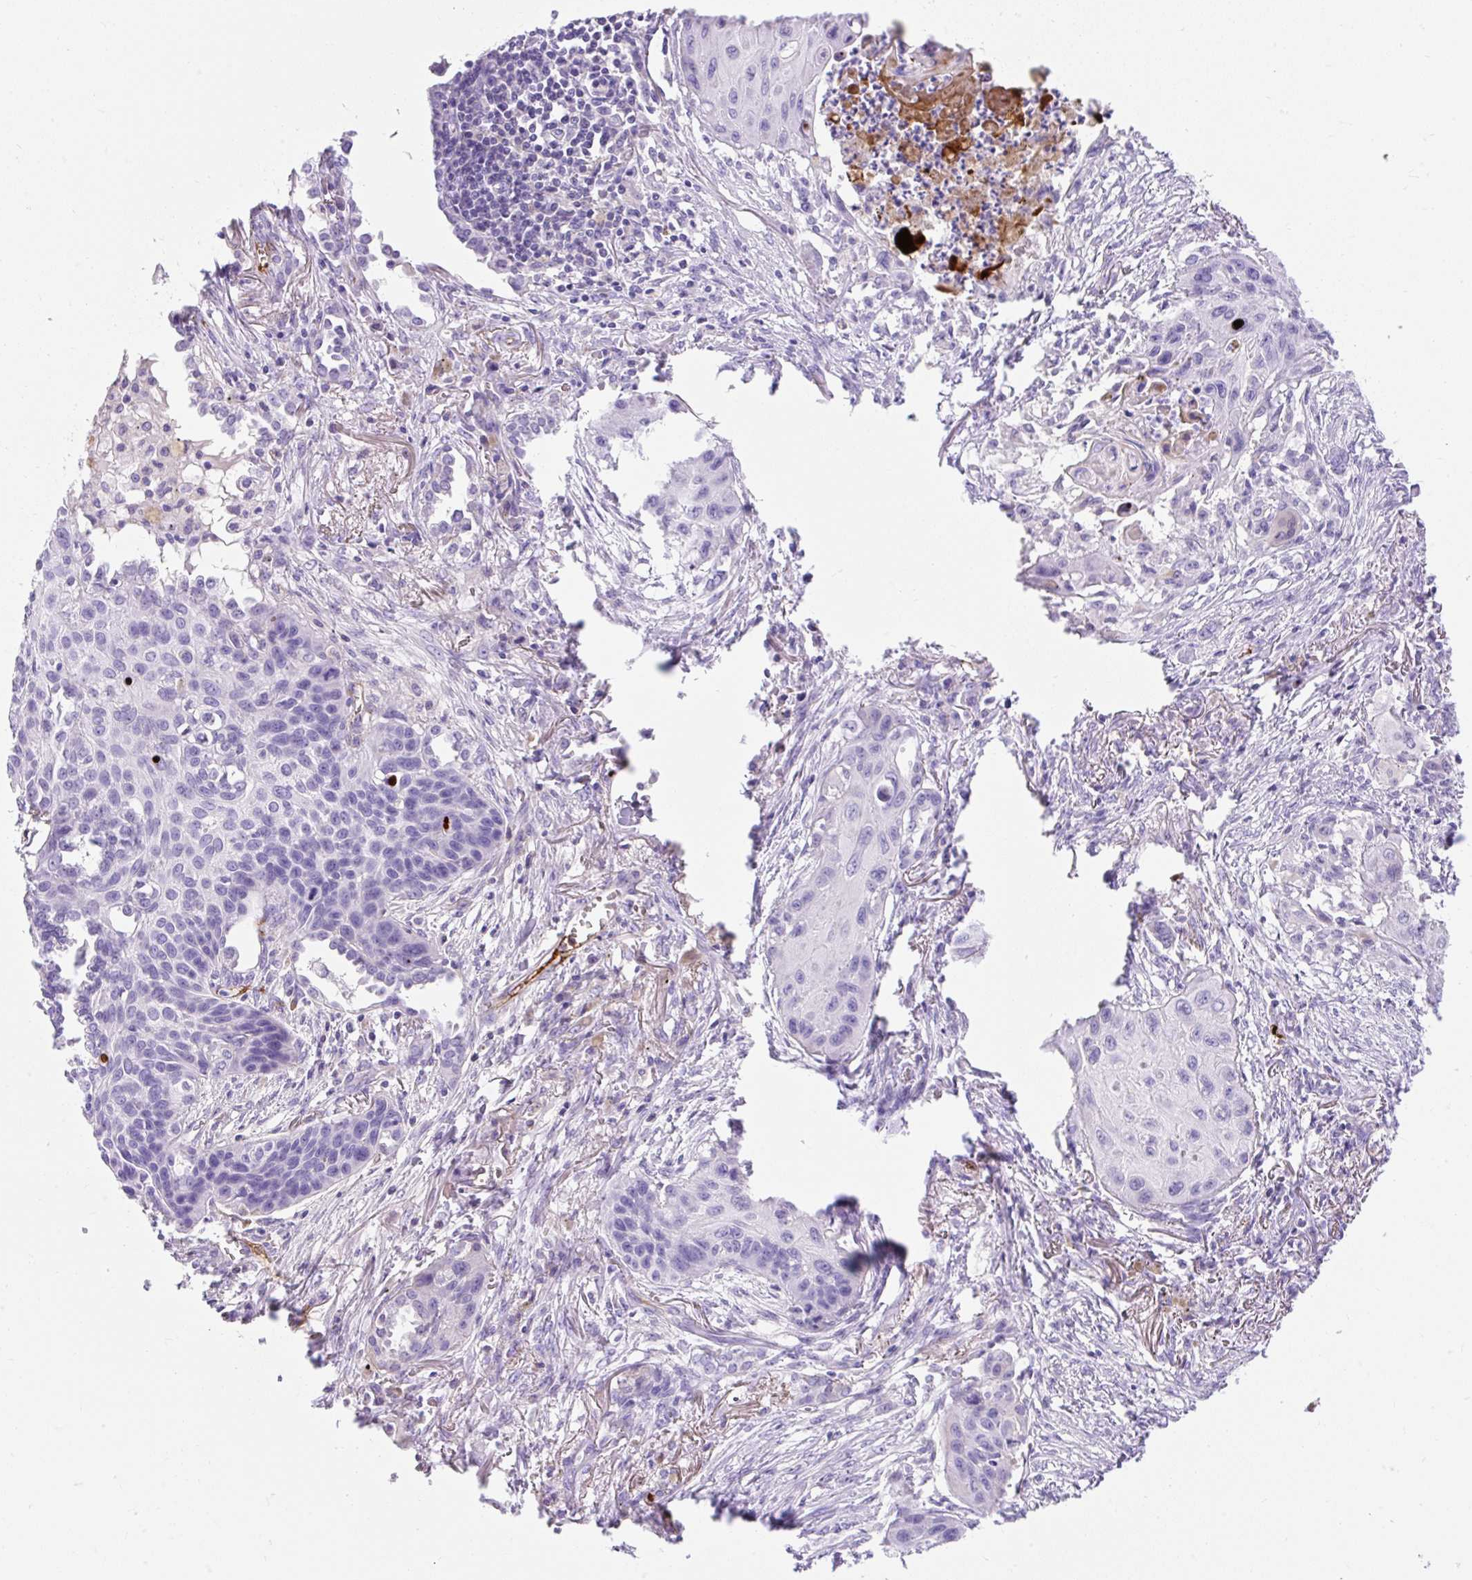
{"staining": {"intensity": "negative", "quantity": "none", "location": "none"}, "tissue": "lung cancer", "cell_type": "Tumor cells", "image_type": "cancer", "snomed": [{"axis": "morphology", "description": "Squamous cell carcinoma, NOS"}, {"axis": "topography", "description": "Lung"}], "caption": "IHC image of lung cancer (squamous cell carcinoma) stained for a protein (brown), which exhibits no positivity in tumor cells. (Stains: DAB (3,3'-diaminobenzidine) immunohistochemistry with hematoxylin counter stain, Microscopy: brightfield microscopy at high magnification).", "gene": "APOC4-APOC2", "patient": {"sex": "male", "age": 71}}